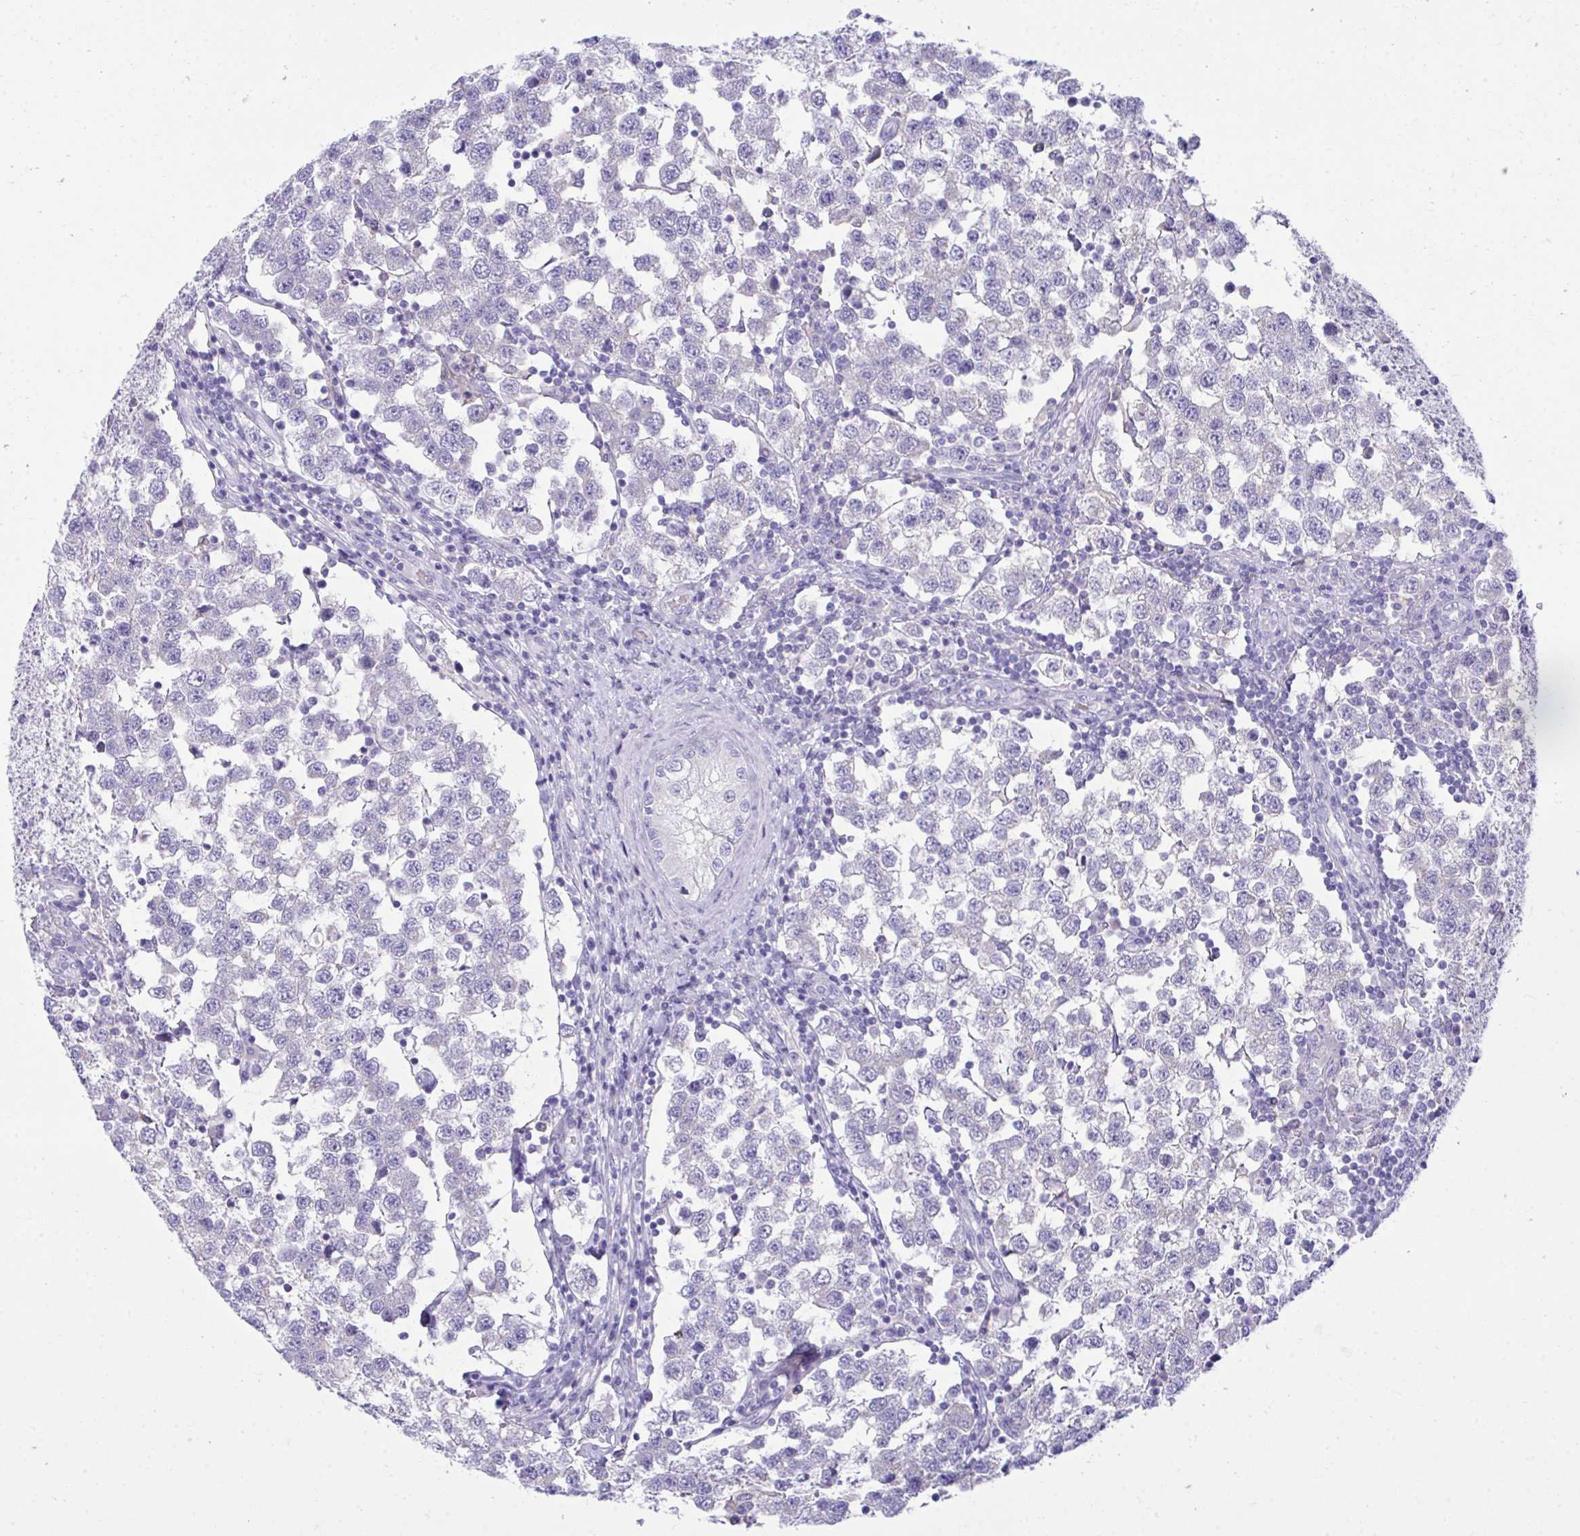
{"staining": {"intensity": "negative", "quantity": "none", "location": "none"}, "tissue": "testis cancer", "cell_type": "Tumor cells", "image_type": "cancer", "snomed": [{"axis": "morphology", "description": "Seminoma, NOS"}, {"axis": "topography", "description": "Testis"}], "caption": "An image of testis seminoma stained for a protein demonstrates no brown staining in tumor cells.", "gene": "PLEKHH1", "patient": {"sex": "male", "age": 34}}